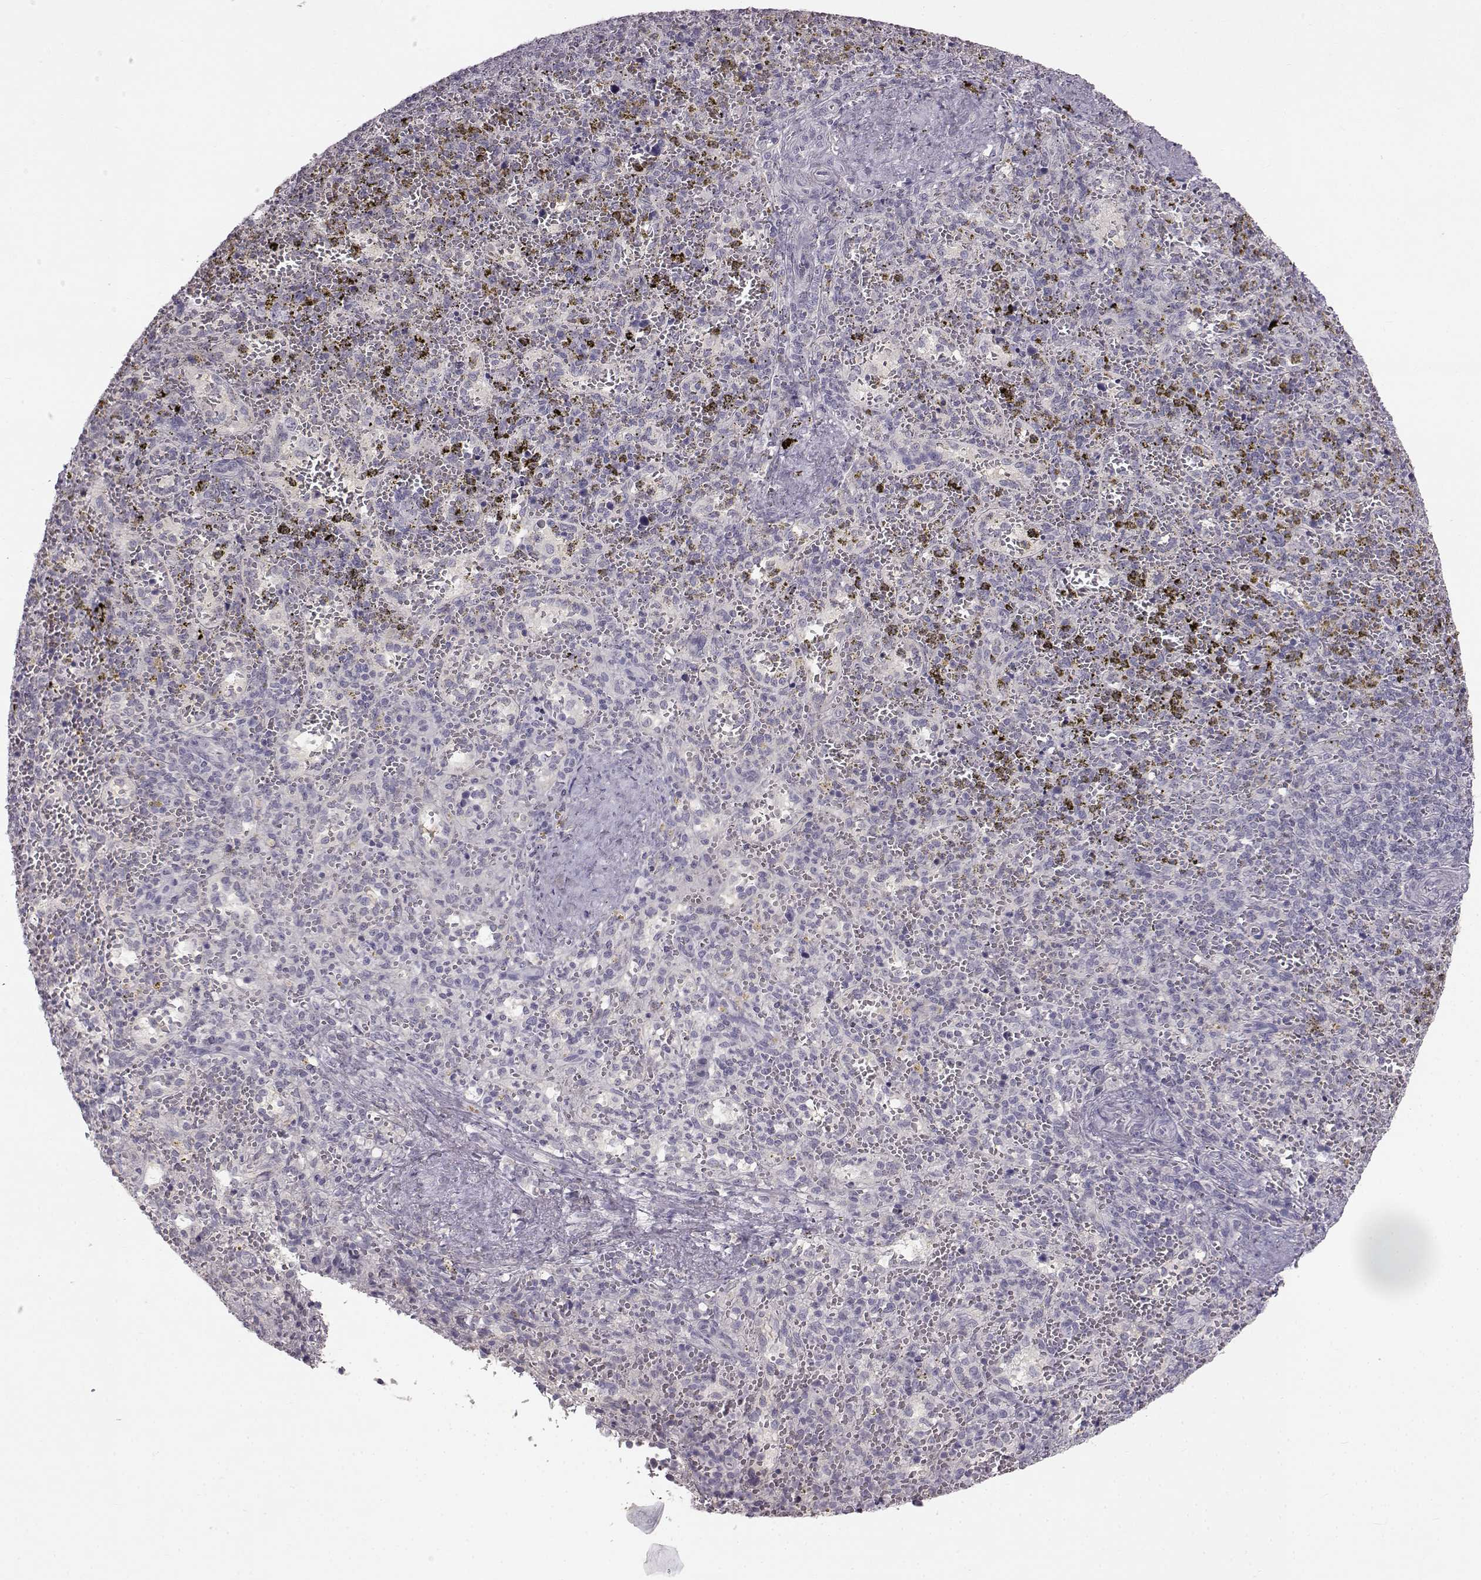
{"staining": {"intensity": "negative", "quantity": "none", "location": "none"}, "tissue": "spleen", "cell_type": "Cells in red pulp", "image_type": "normal", "snomed": [{"axis": "morphology", "description": "Normal tissue, NOS"}, {"axis": "topography", "description": "Spleen"}], "caption": "Immunohistochemical staining of unremarkable spleen demonstrates no significant positivity in cells in red pulp.", "gene": "SPAG17", "patient": {"sex": "female", "age": 50}}